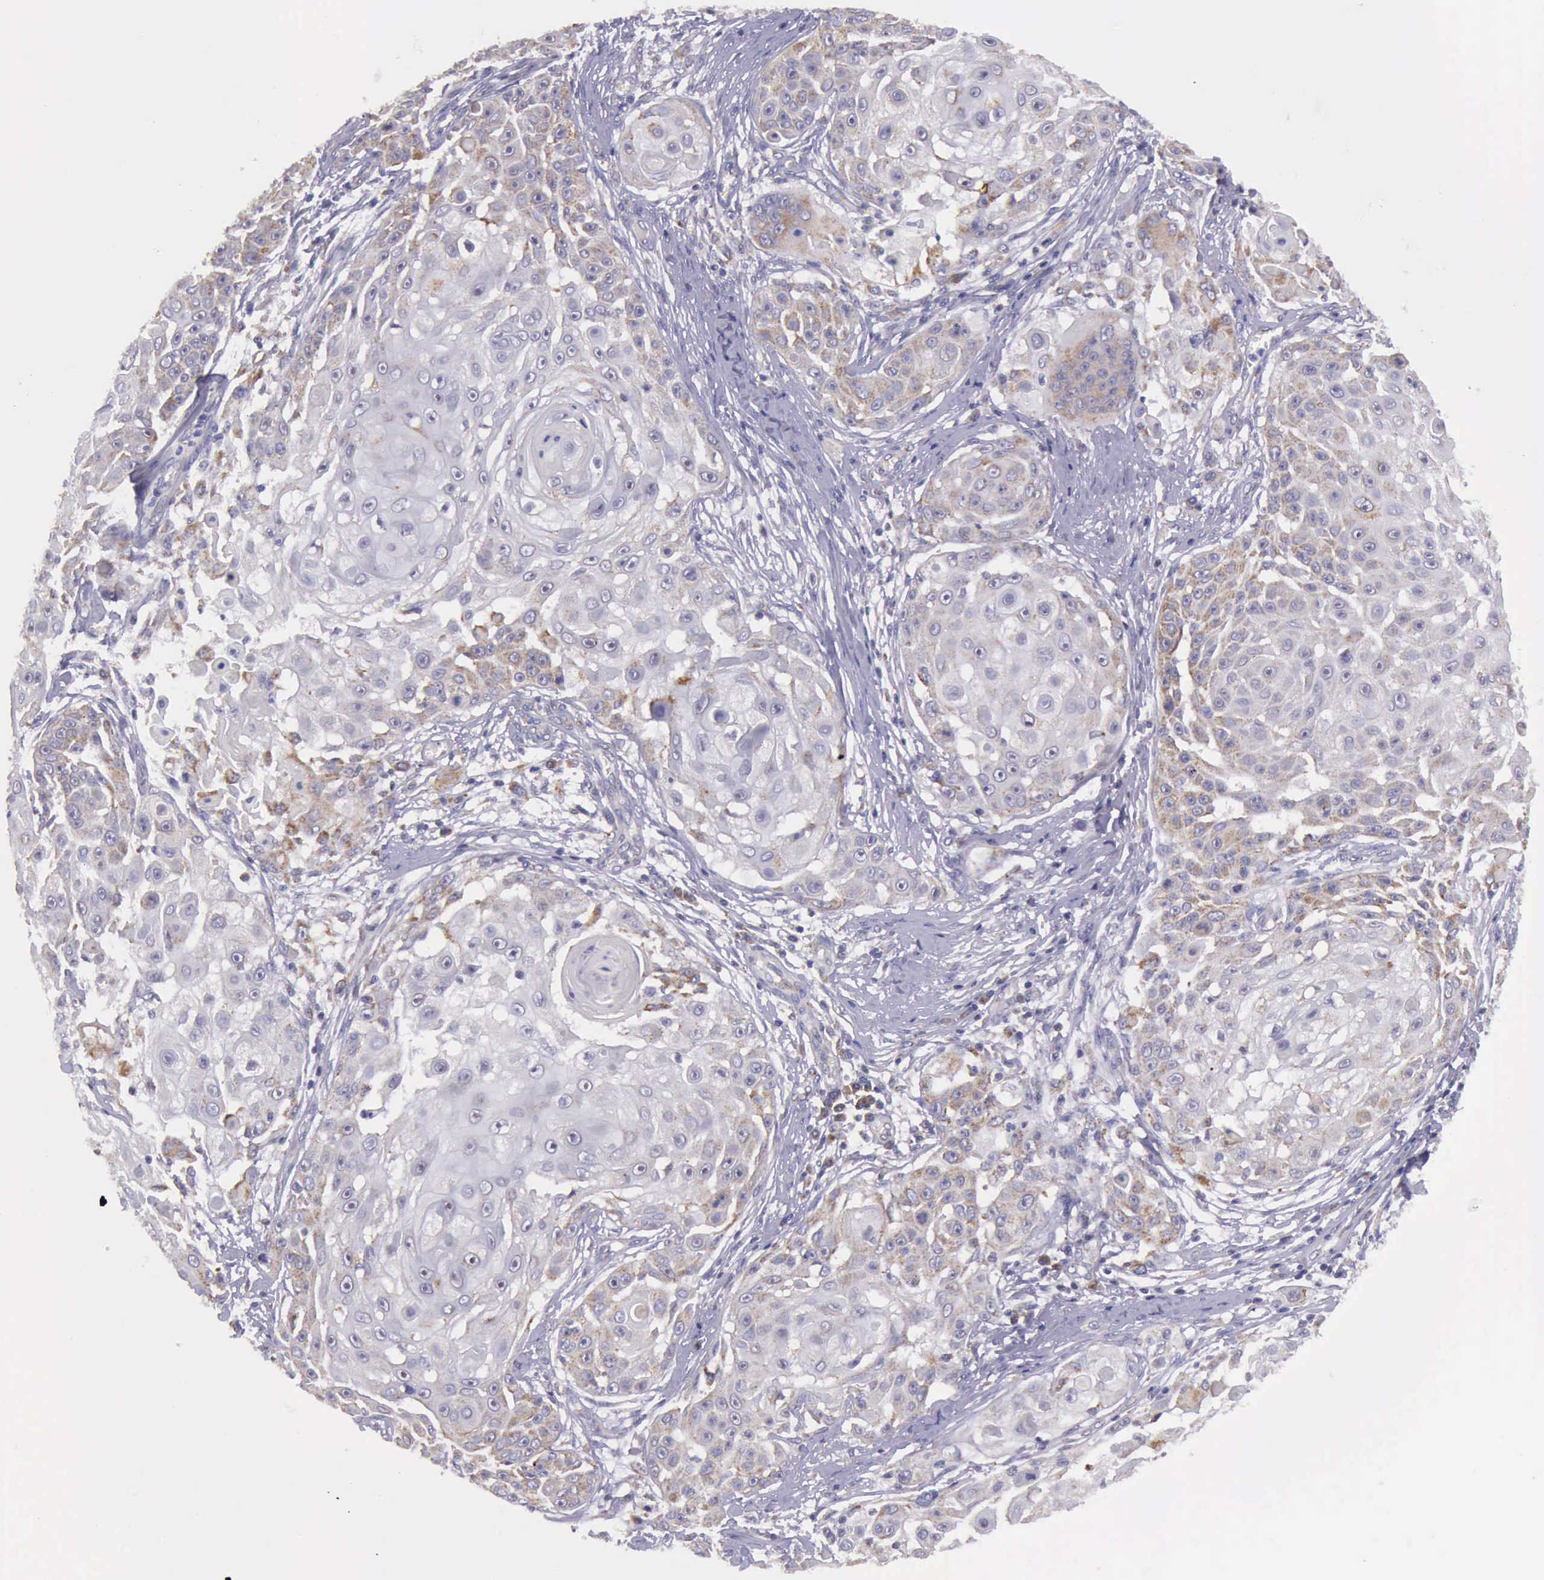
{"staining": {"intensity": "weak", "quantity": "<25%", "location": "cytoplasmic/membranous"}, "tissue": "skin cancer", "cell_type": "Tumor cells", "image_type": "cancer", "snomed": [{"axis": "morphology", "description": "Squamous cell carcinoma, NOS"}, {"axis": "topography", "description": "Skin"}], "caption": "There is no significant expression in tumor cells of squamous cell carcinoma (skin). The staining is performed using DAB brown chromogen with nuclei counter-stained in using hematoxylin.", "gene": "TXN2", "patient": {"sex": "female", "age": 57}}